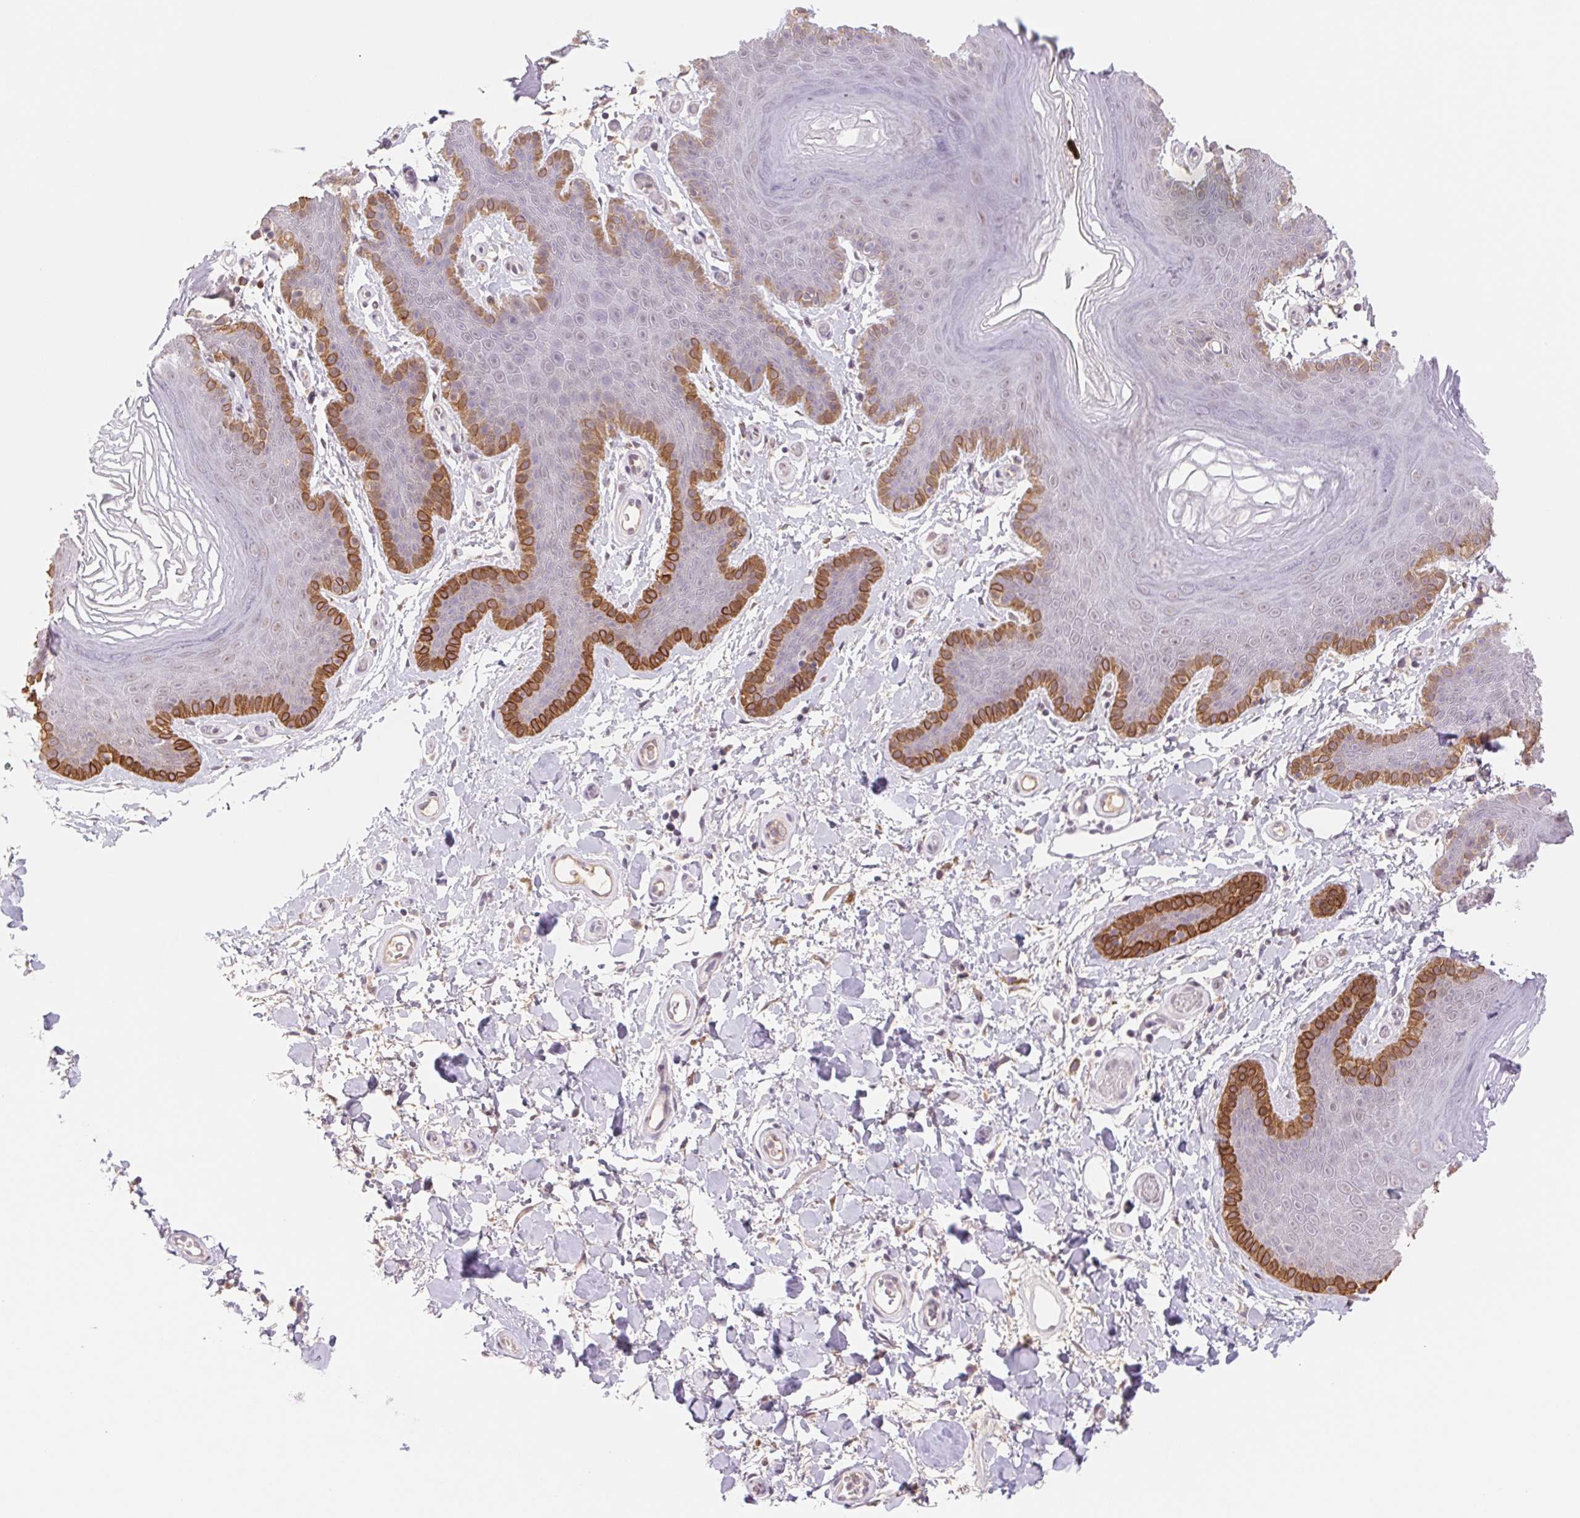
{"staining": {"intensity": "strong", "quantity": "<25%", "location": "cytoplasmic/membranous"}, "tissue": "skin", "cell_type": "Epidermal cells", "image_type": "normal", "snomed": [{"axis": "morphology", "description": "Normal tissue, NOS"}, {"axis": "topography", "description": "Anal"}], "caption": "Immunohistochemical staining of unremarkable human skin reveals <25% levels of strong cytoplasmic/membranous protein expression in approximately <25% of epidermal cells.", "gene": "PNMA8B", "patient": {"sex": "male", "age": 53}}